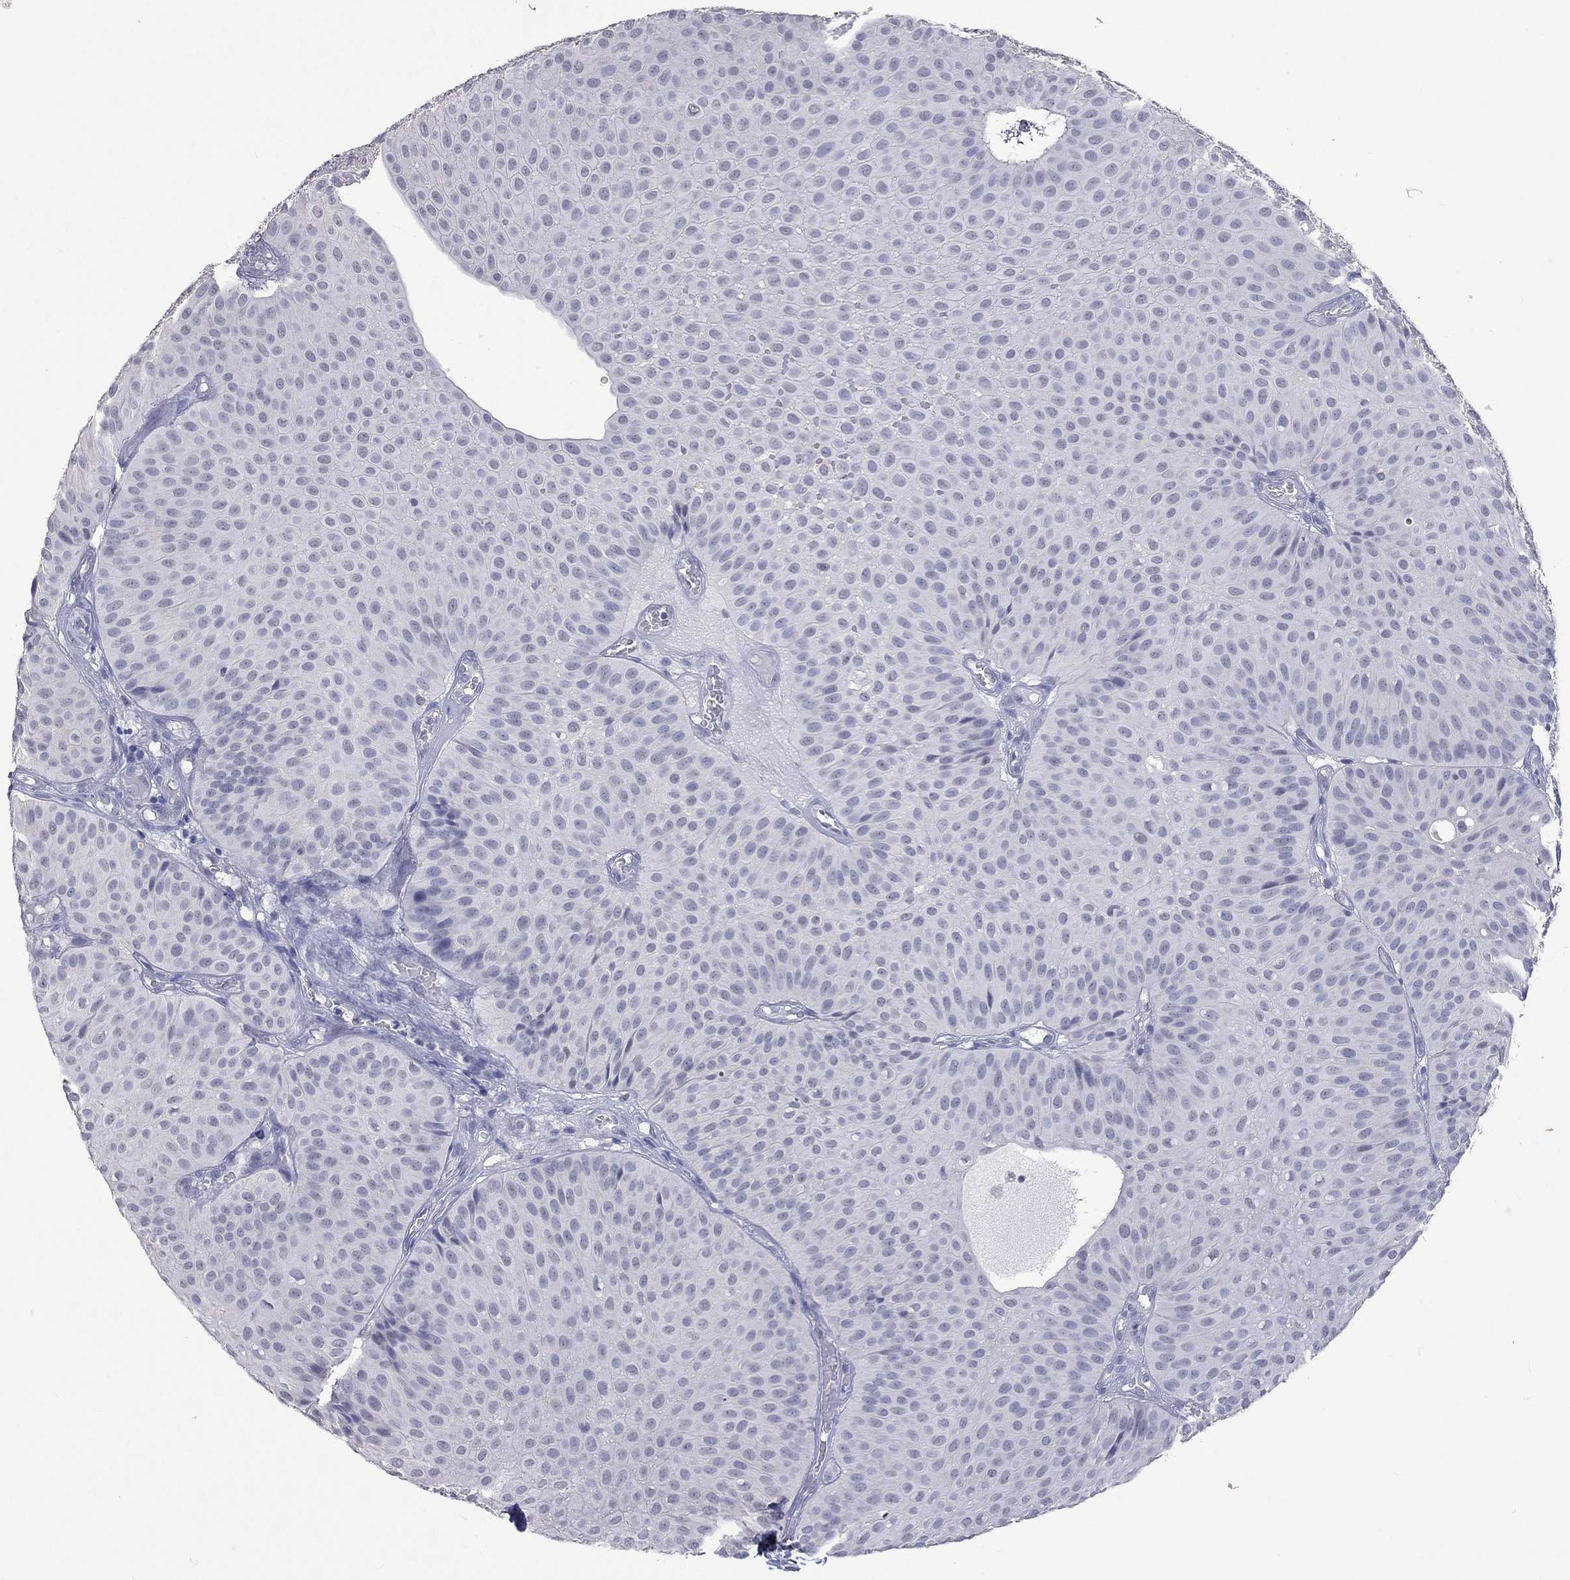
{"staining": {"intensity": "negative", "quantity": "none", "location": "none"}, "tissue": "urothelial cancer", "cell_type": "Tumor cells", "image_type": "cancer", "snomed": [{"axis": "morphology", "description": "Urothelial carcinoma, Low grade"}, {"axis": "topography", "description": "Urinary bladder"}], "caption": "Immunohistochemical staining of low-grade urothelial carcinoma demonstrates no significant staining in tumor cells.", "gene": "TMEM143", "patient": {"sex": "male", "age": 64}}